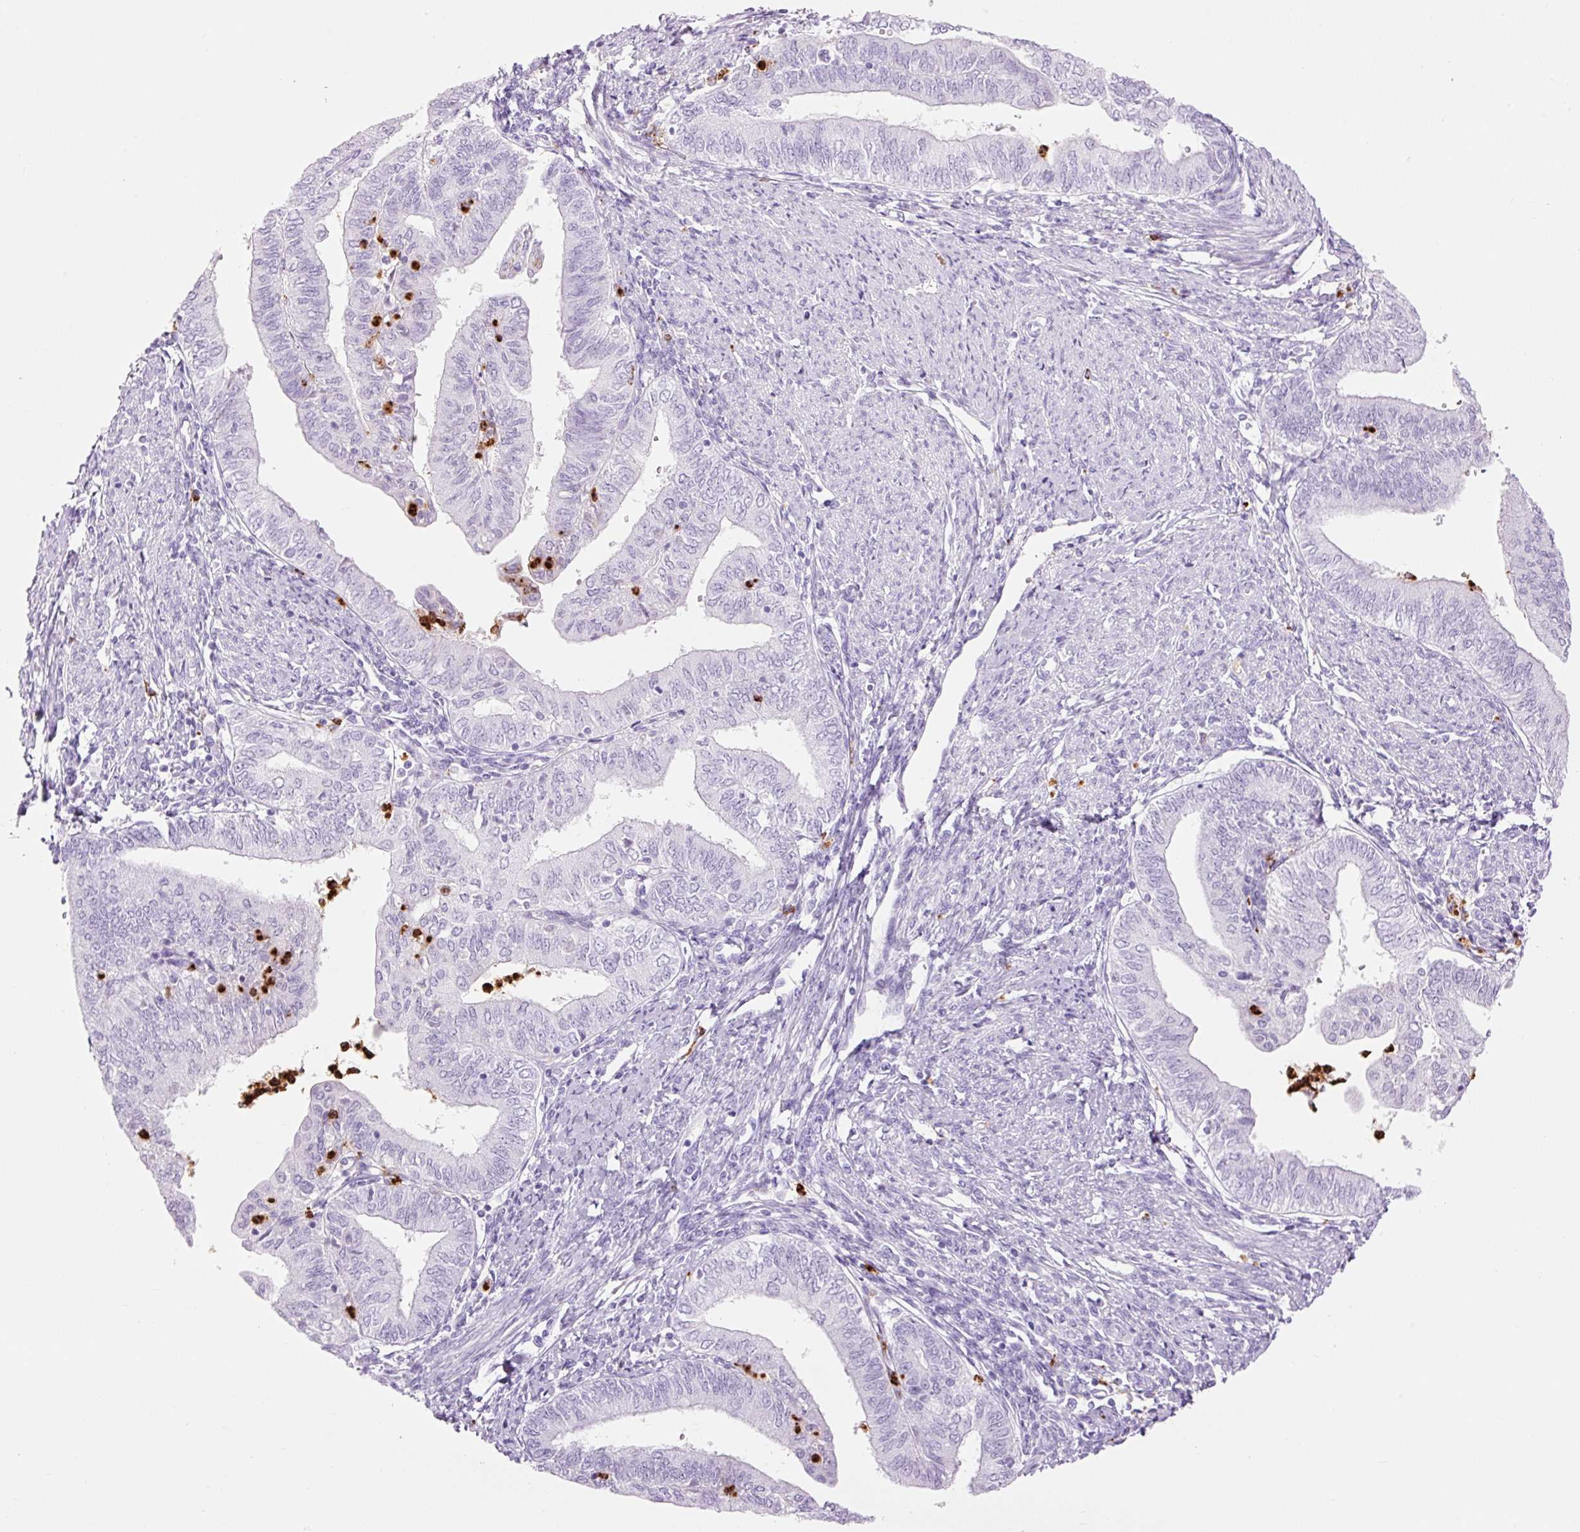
{"staining": {"intensity": "negative", "quantity": "none", "location": "none"}, "tissue": "endometrial cancer", "cell_type": "Tumor cells", "image_type": "cancer", "snomed": [{"axis": "morphology", "description": "Adenocarcinoma, NOS"}, {"axis": "topography", "description": "Endometrium"}], "caption": "The photomicrograph demonstrates no significant expression in tumor cells of endometrial cancer. (DAB (3,3'-diaminobenzidine) IHC visualized using brightfield microscopy, high magnification).", "gene": "LYZ", "patient": {"sex": "female", "age": 66}}